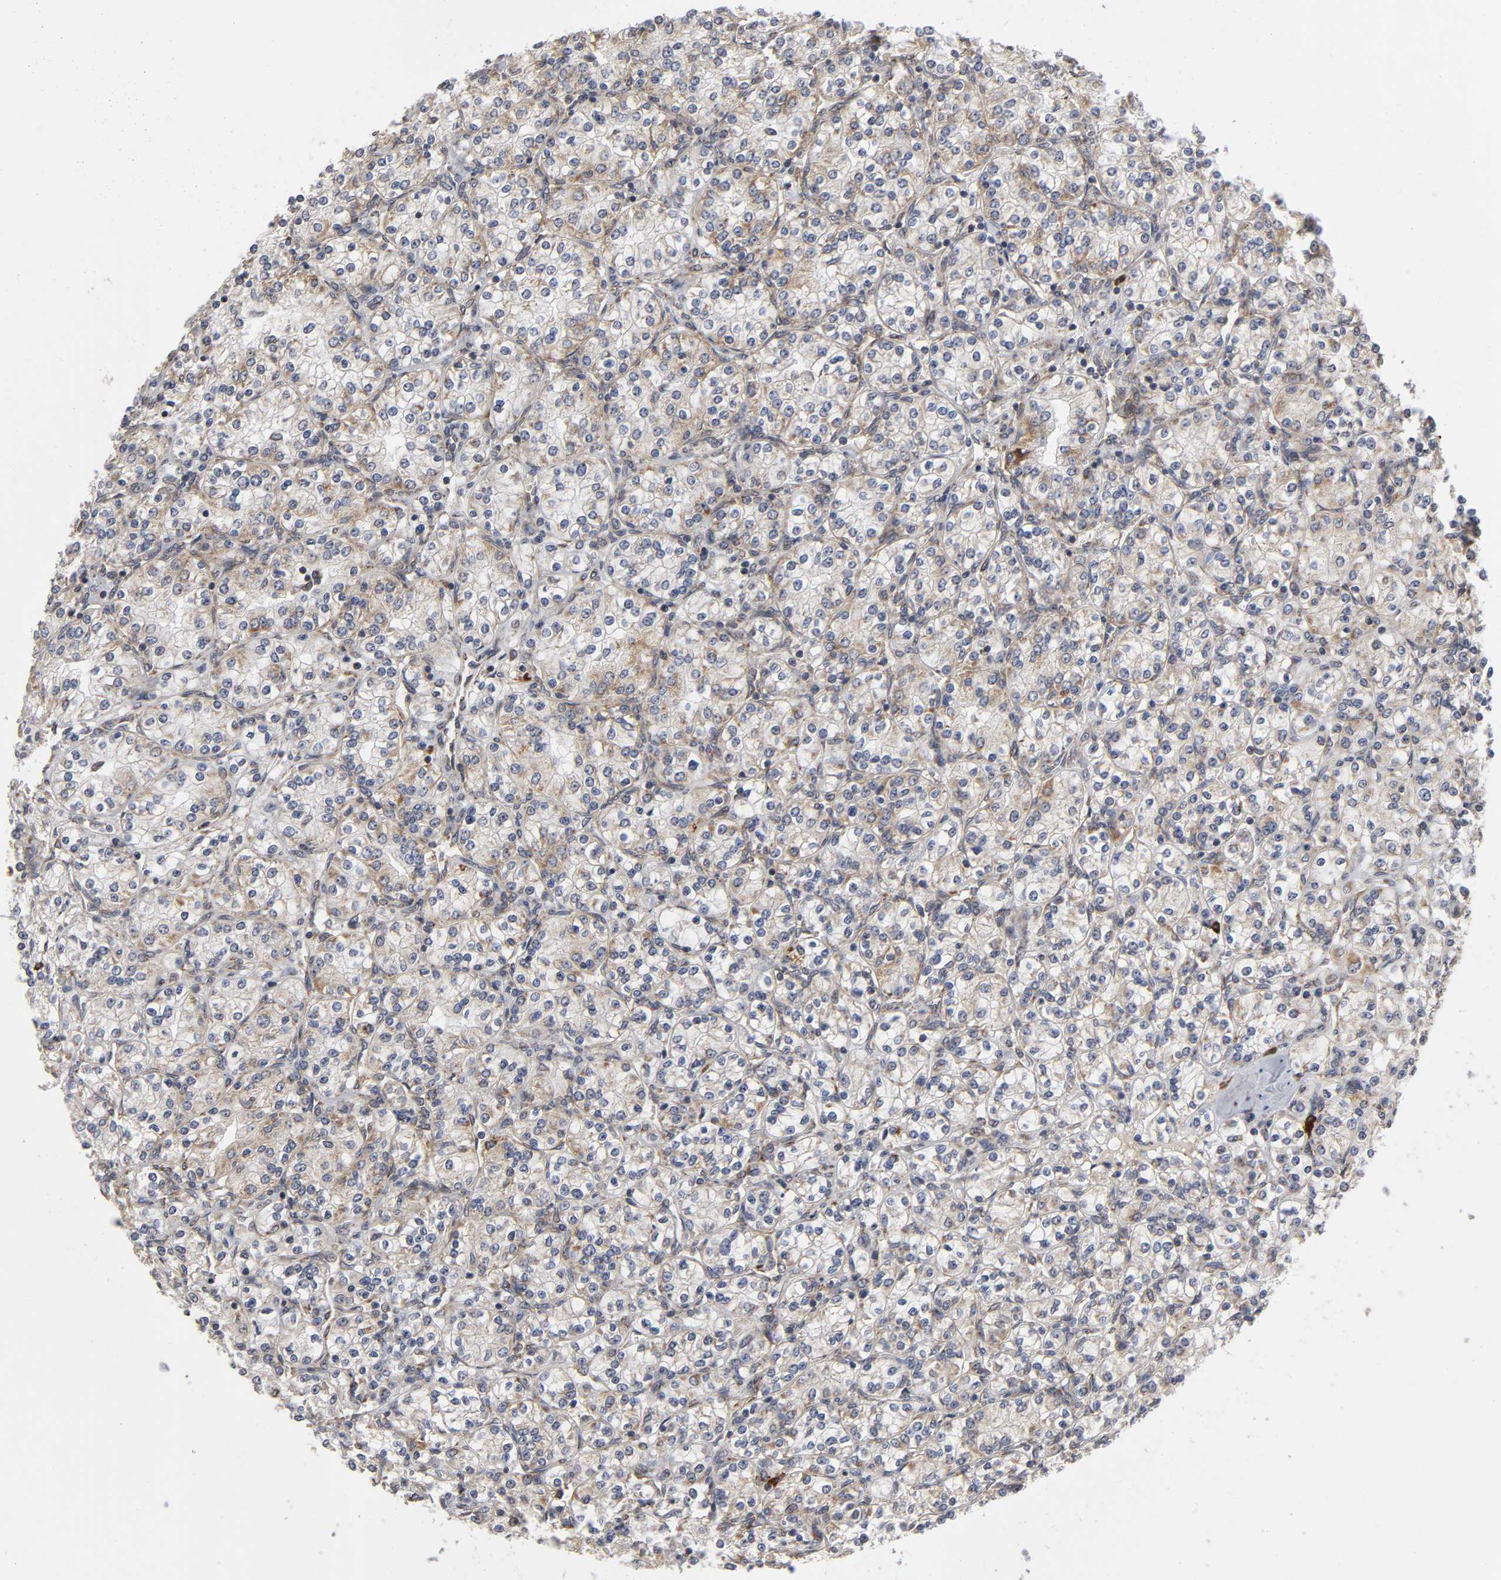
{"staining": {"intensity": "moderate", "quantity": ">75%", "location": "cytoplasmic/membranous"}, "tissue": "renal cancer", "cell_type": "Tumor cells", "image_type": "cancer", "snomed": [{"axis": "morphology", "description": "Adenocarcinoma, NOS"}, {"axis": "topography", "description": "Kidney"}], "caption": "A high-resolution micrograph shows immunohistochemistry staining of renal cancer, which shows moderate cytoplasmic/membranous positivity in about >75% of tumor cells.", "gene": "SLC30A9", "patient": {"sex": "male", "age": 77}}